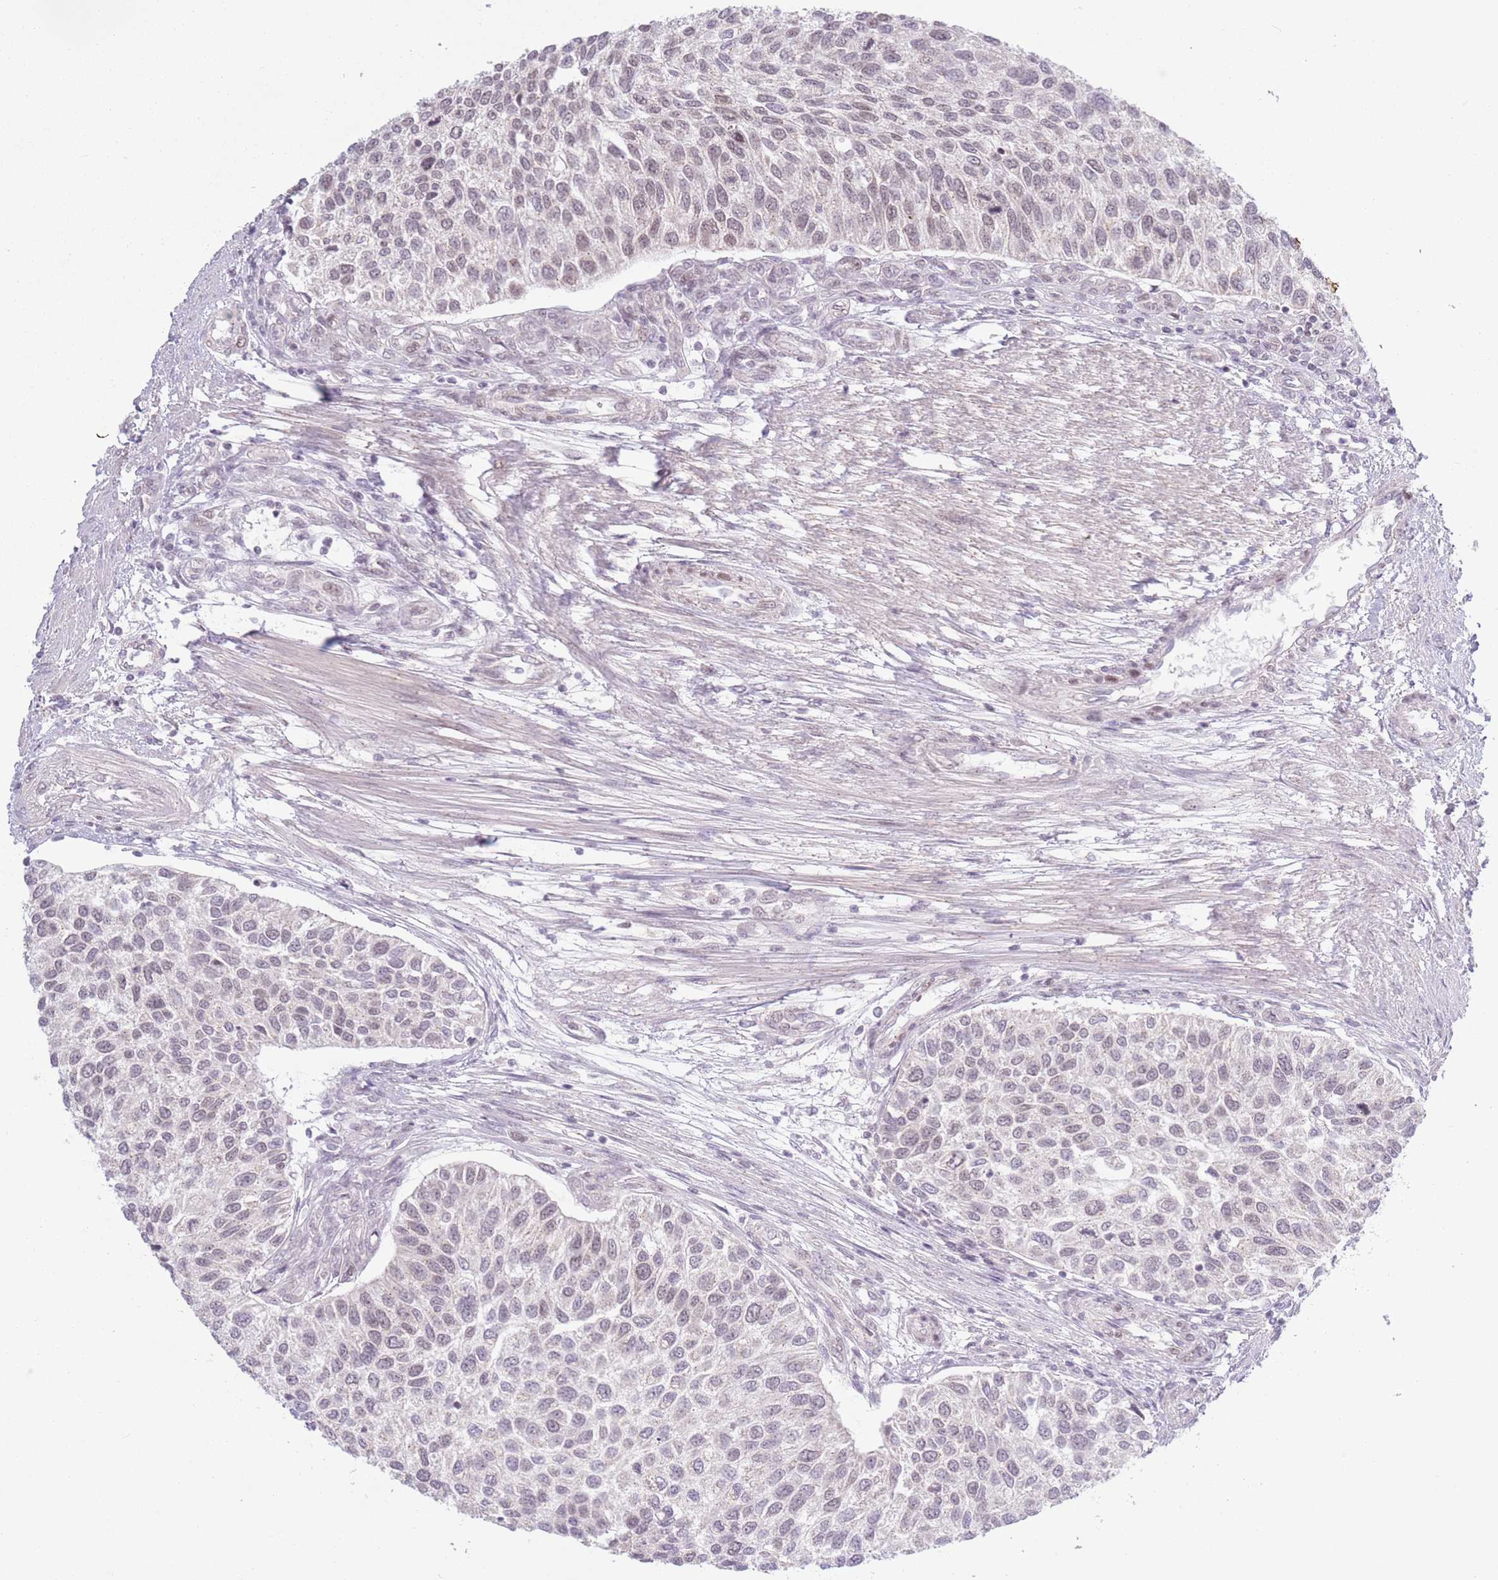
{"staining": {"intensity": "weak", "quantity": "<25%", "location": "nuclear"}, "tissue": "urothelial cancer", "cell_type": "Tumor cells", "image_type": "cancer", "snomed": [{"axis": "morphology", "description": "Urothelial carcinoma, NOS"}, {"axis": "topography", "description": "Urinary bladder"}], "caption": "Immunohistochemical staining of urothelial cancer reveals no significant staining in tumor cells.", "gene": "MRPL34", "patient": {"sex": "male", "age": 55}}